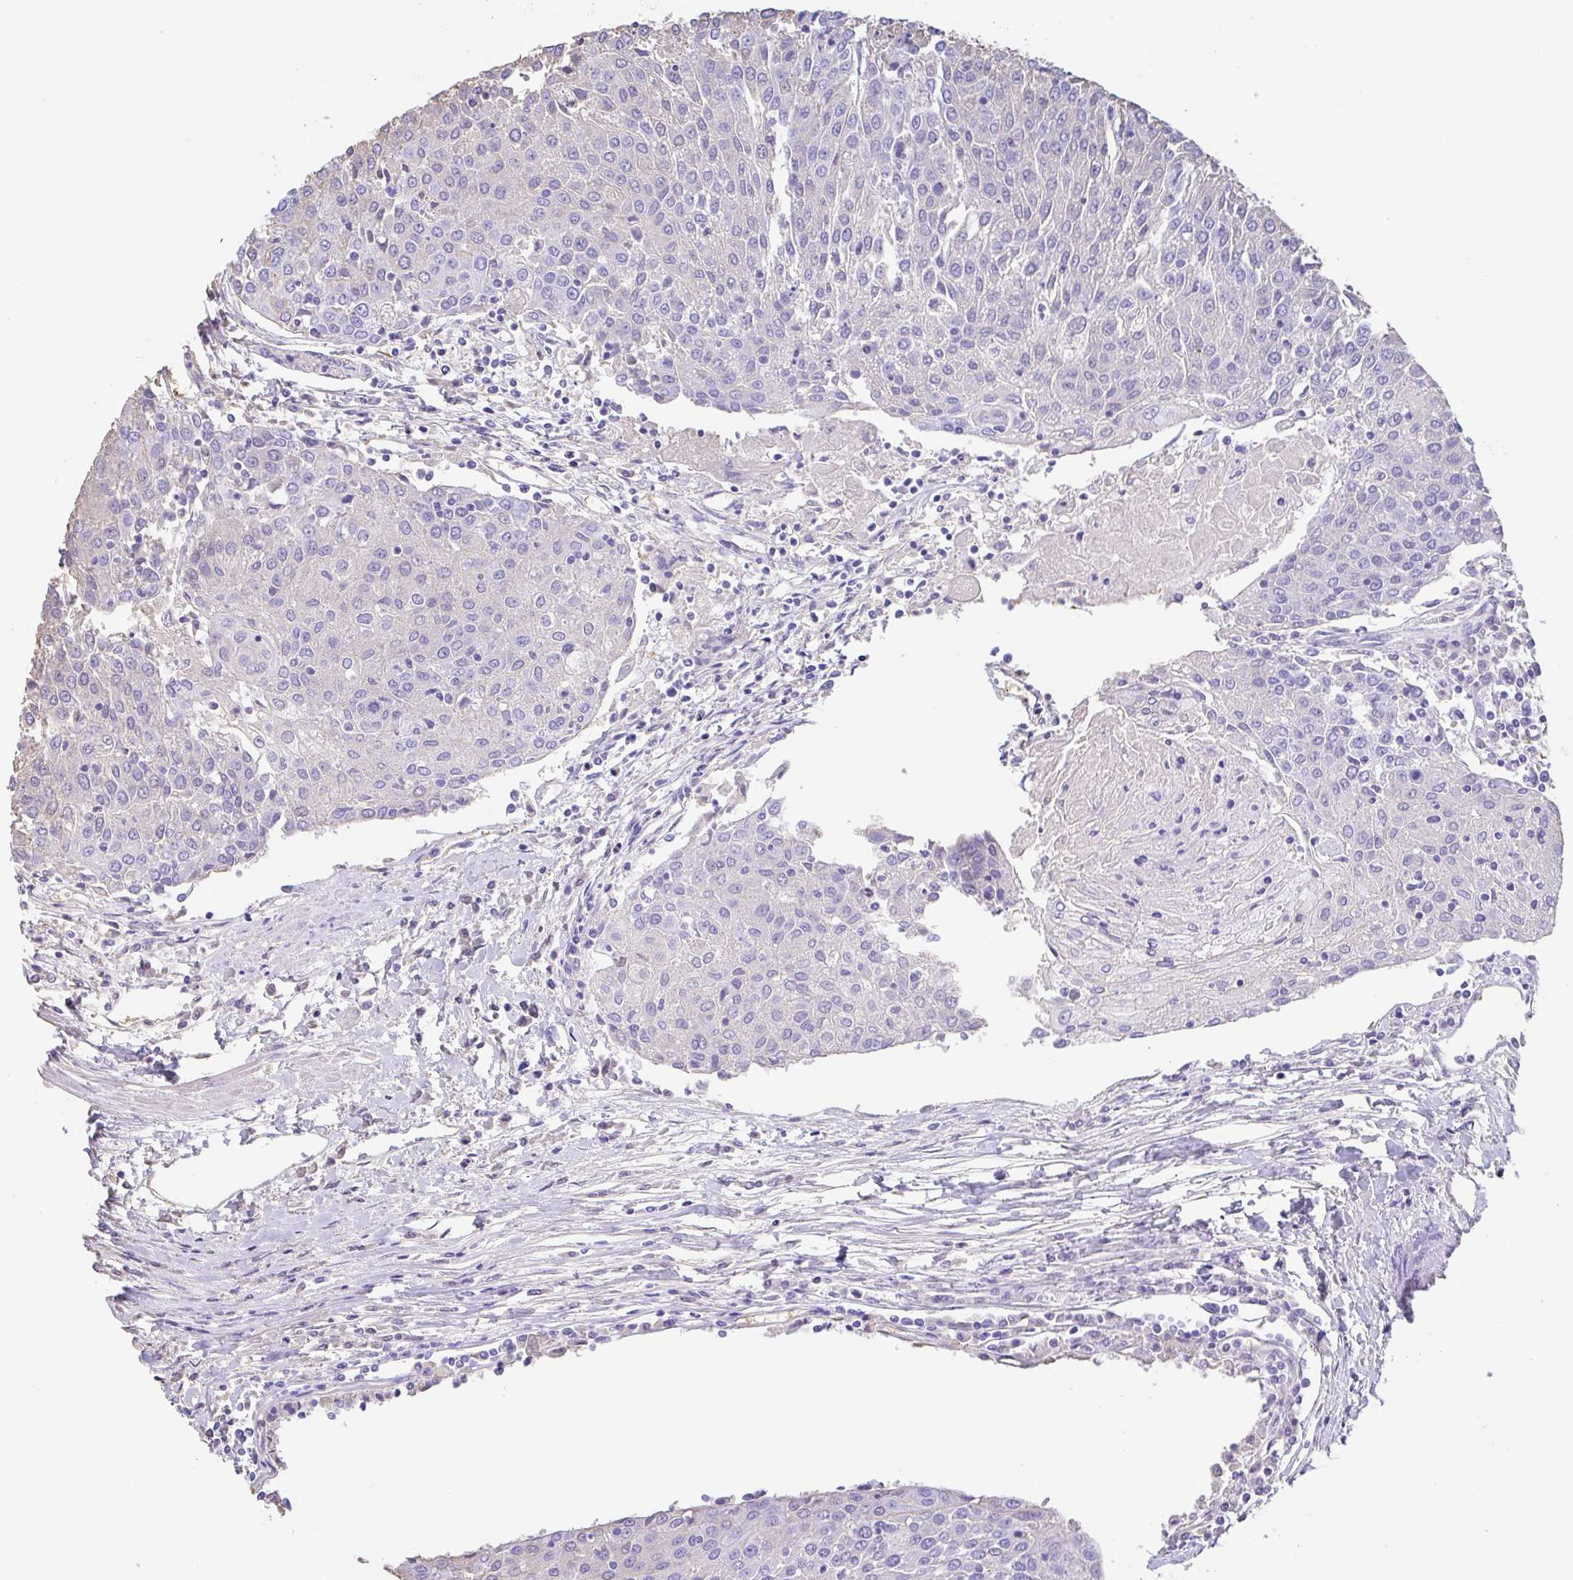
{"staining": {"intensity": "negative", "quantity": "none", "location": "none"}, "tissue": "urothelial cancer", "cell_type": "Tumor cells", "image_type": "cancer", "snomed": [{"axis": "morphology", "description": "Urothelial carcinoma, High grade"}, {"axis": "topography", "description": "Urinary bladder"}], "caption": "Immunohistochemistry (IHC) photomicrograph of human urothelial carcinoma (high-grade) stained for a protein (brown), which shows no positivity in tumor cells. Nuclei are stained in blue.", "gene": "HOXC12", "patient": {"sex": "female", "age": 85}}